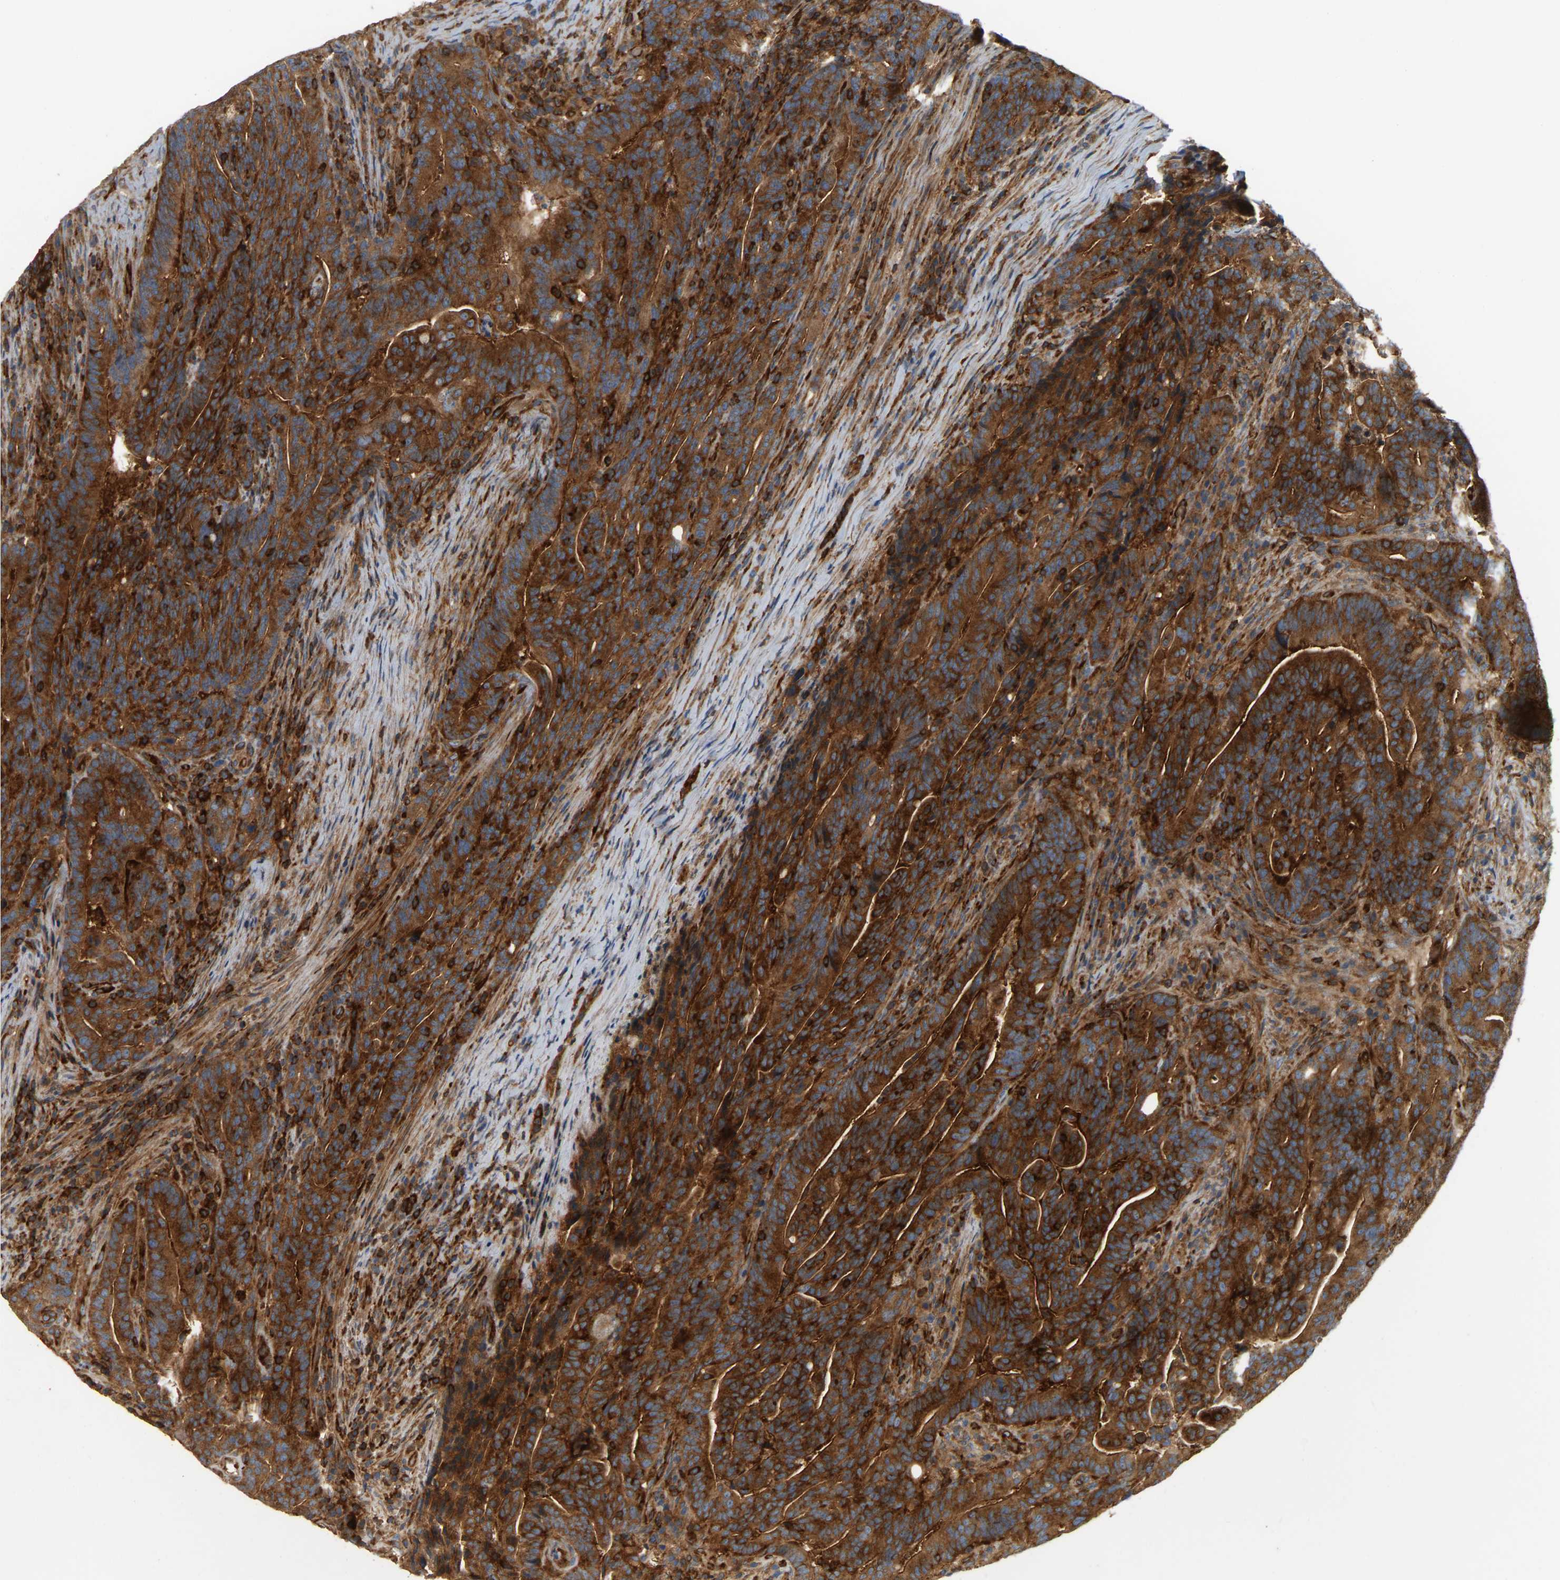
{"staining": {"intensity": "strong", "quantity": ">75%", "location": "cytoplasmic/membranous"}, "tissue": "colorectal cancer", "cell_type": "Tumor cells", "image_type": "cancer", "snomed": [{"axis": "morphology", "description": "Adenocarcinoma, NOS"}, {"axis": "topography", "description": "Colon"}], "caption": "Strong cytoplasmic/membranous staining for a protein is seen in approximately >75% of tumor cells of colorectal cancer (adenocarcinoma) using immunohistochemistry (IHC).", "gene": "AKAP13", "patient": {"sex": "female", "age": 66}}